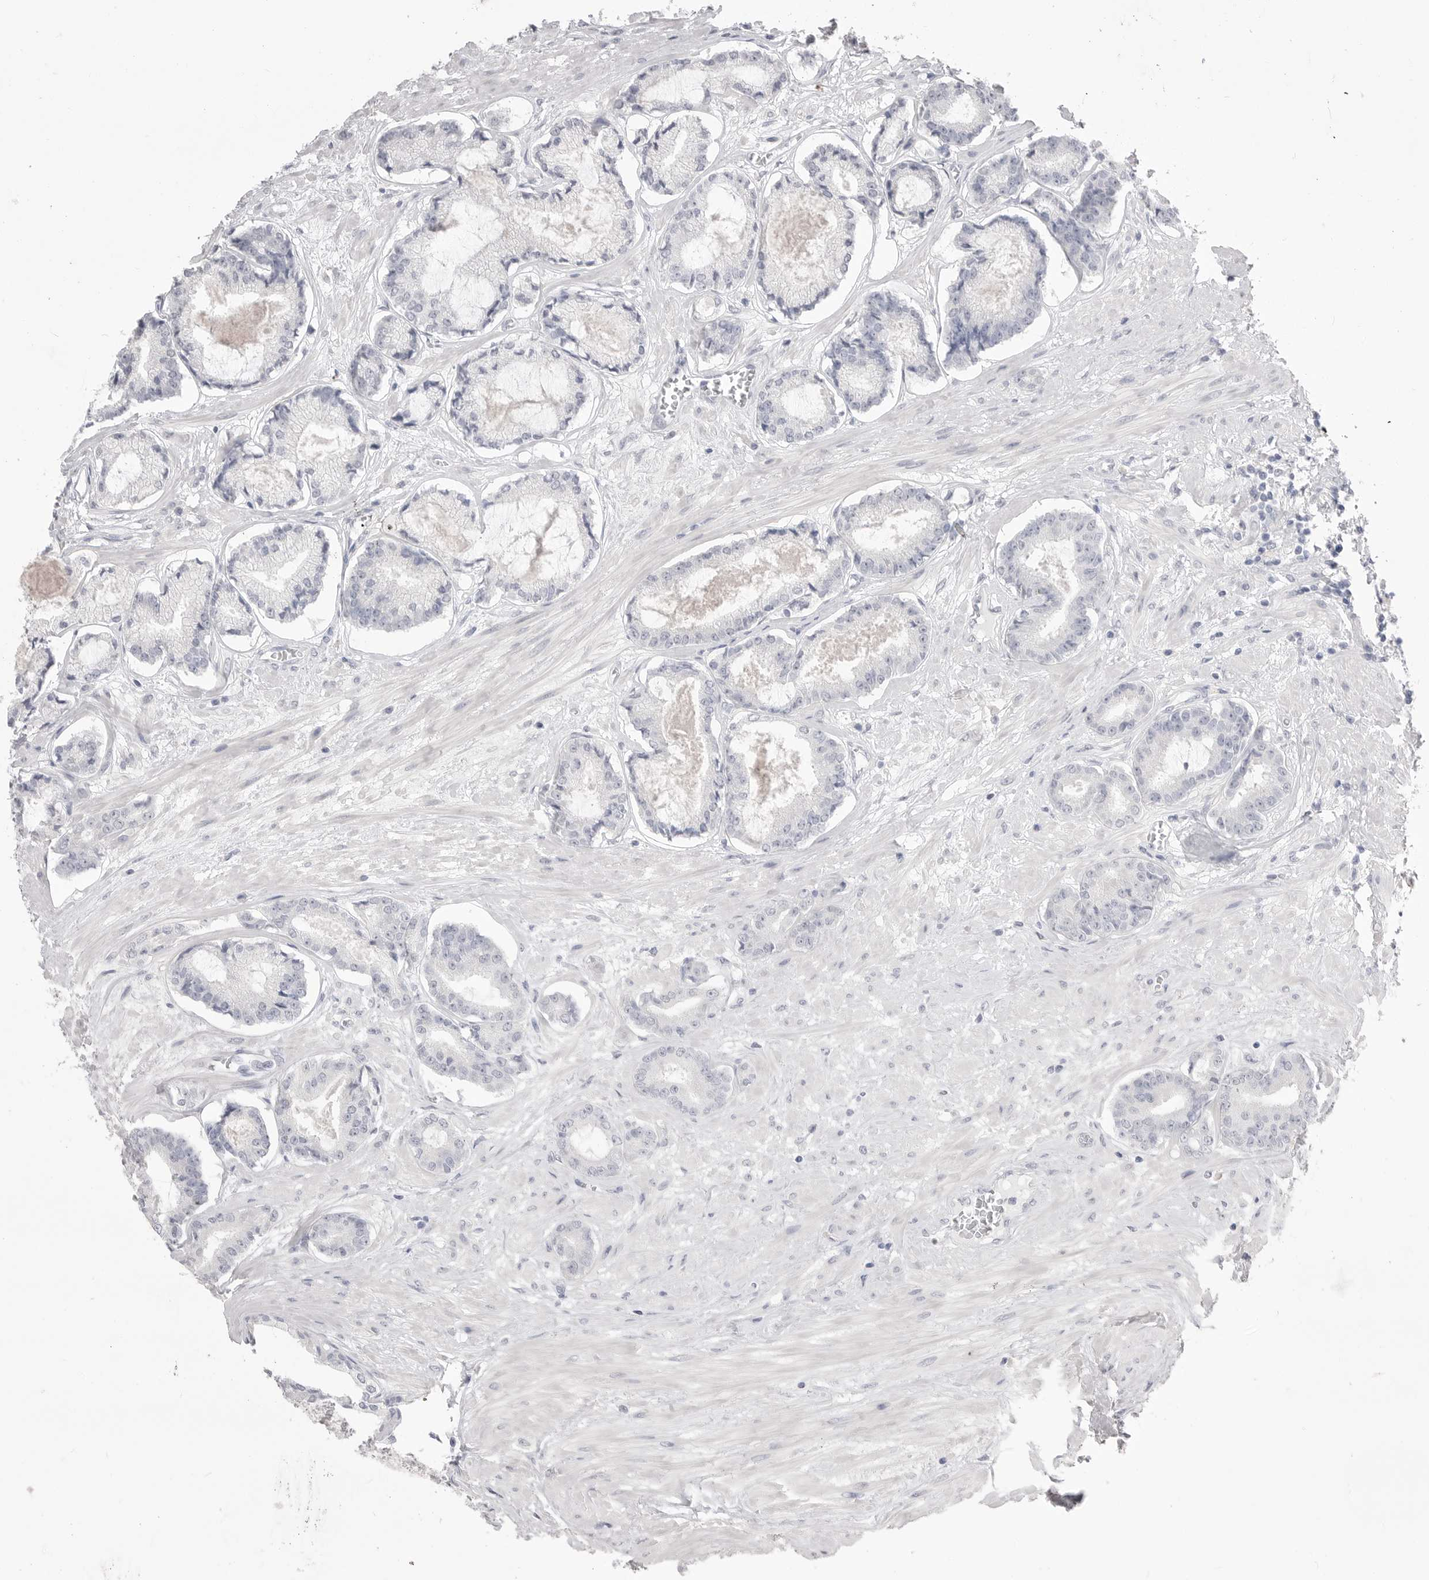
{"staining": {"intensity": "negative", "quantity": "none", "location": "none"}, "tissue": "prostate cancer", "cell_type": "Tumor cells", "image_type": "cancer", "snomed": [{"axis": "morphology", "description": "Adenocarcinoma, Low grade"}, {"axis": "topography", "description": "Prostate"}], "caption": "DAB immunohistochemical staining of human prostate low-grade adenocarcinoma shows no significant positivity in tumor cells.", "gene": "CPB1", "patient": {"sex": "male", "age": 60}}